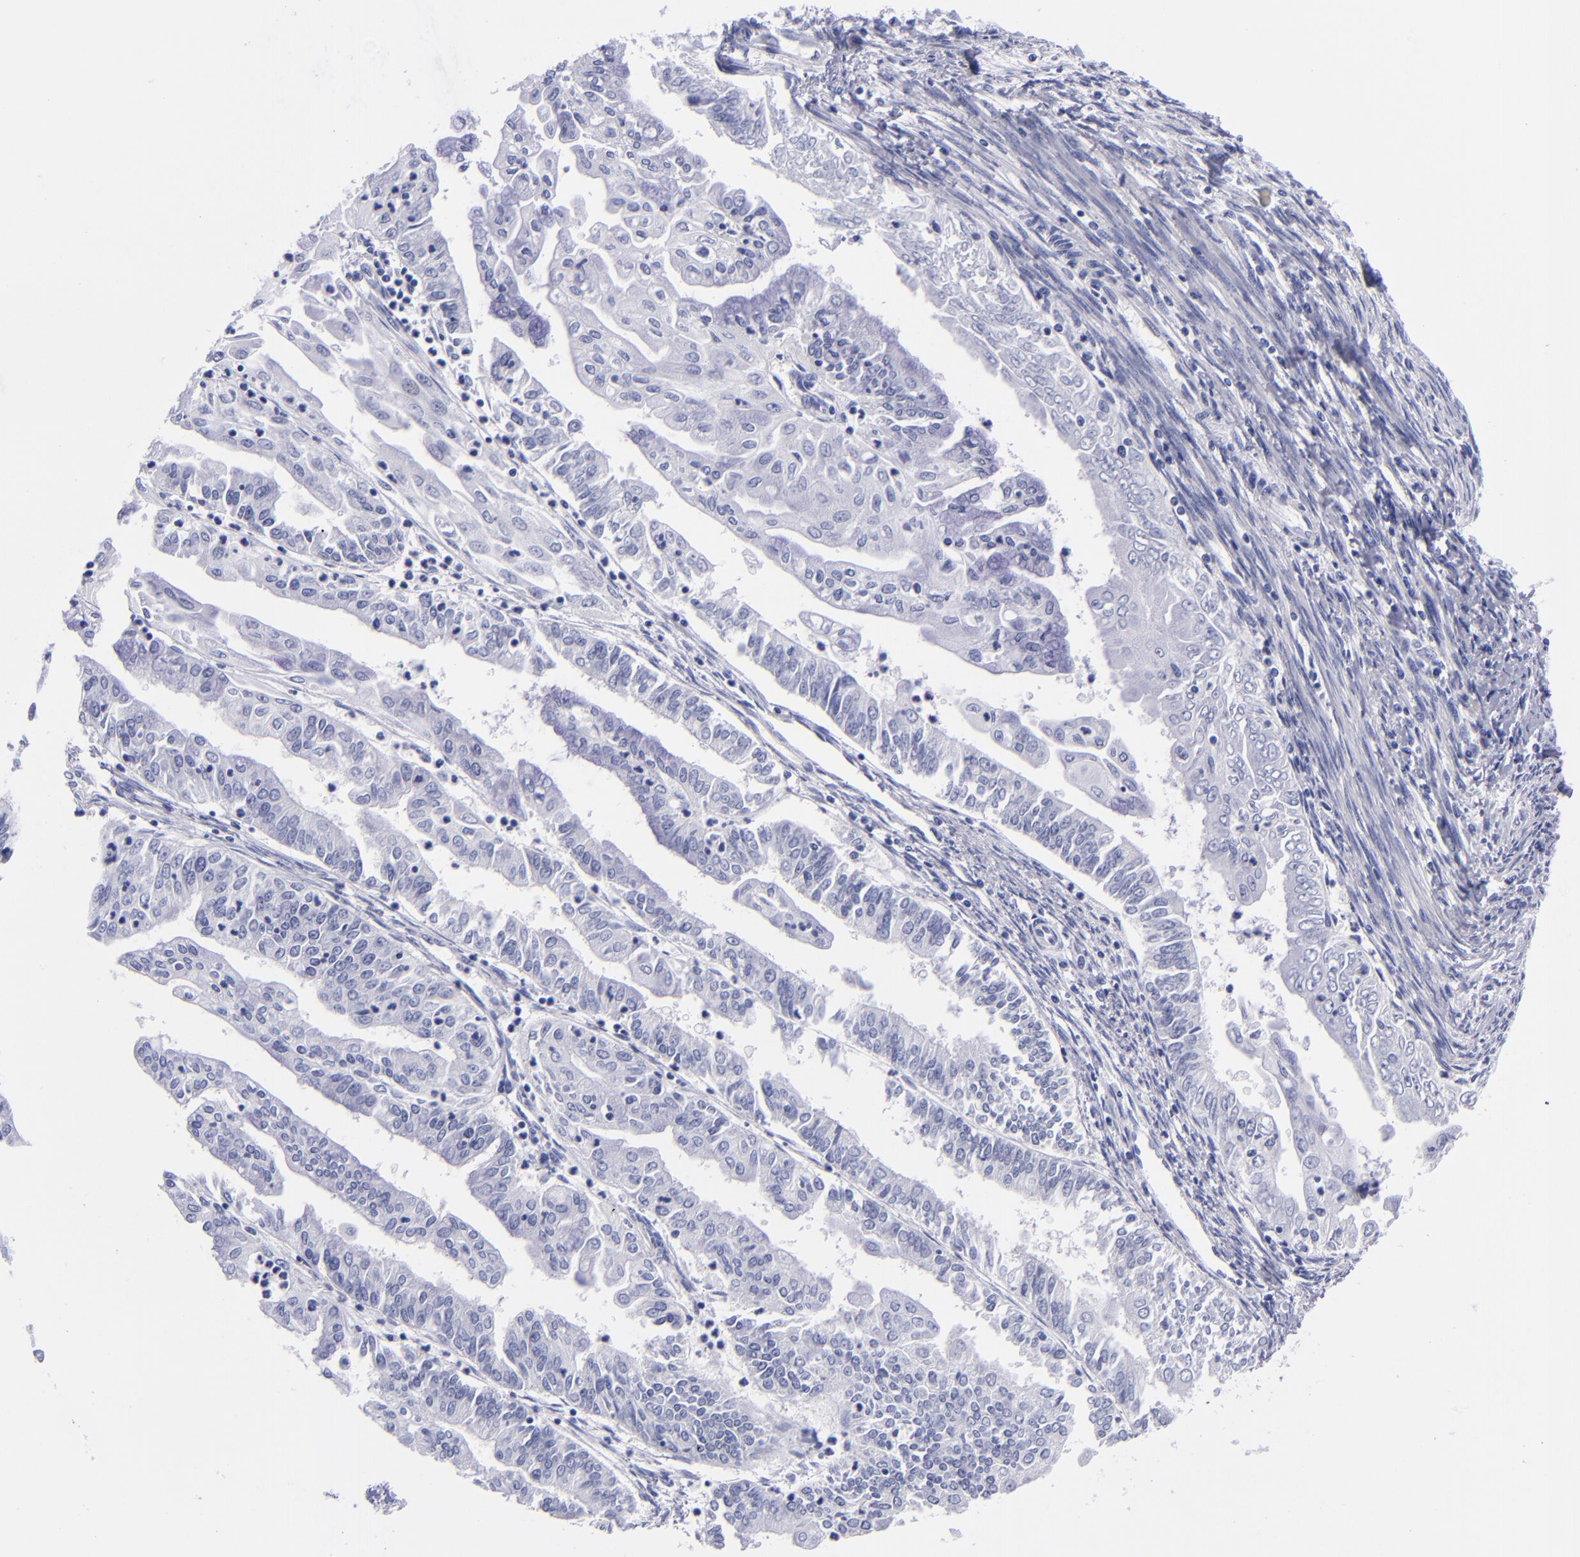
{"staining": {"intensity": "negative", "quantity": "none", "location": "none"}, "tissue": "endometrial cancer", "cell_type": "Tumor cells", "image_type": "cancer", "snomed": [{"axis": "morphology", "description": "Adenocarcinoma, NOS"}, {"axis": "topography", "description": "Endometrium"}], "caption": "Image shows no protein expression in tumor cells of adenocarcinoma (endometrial) tissue.", "gene": "MCM7", "patient": {"sex": "female", "age": 75}}